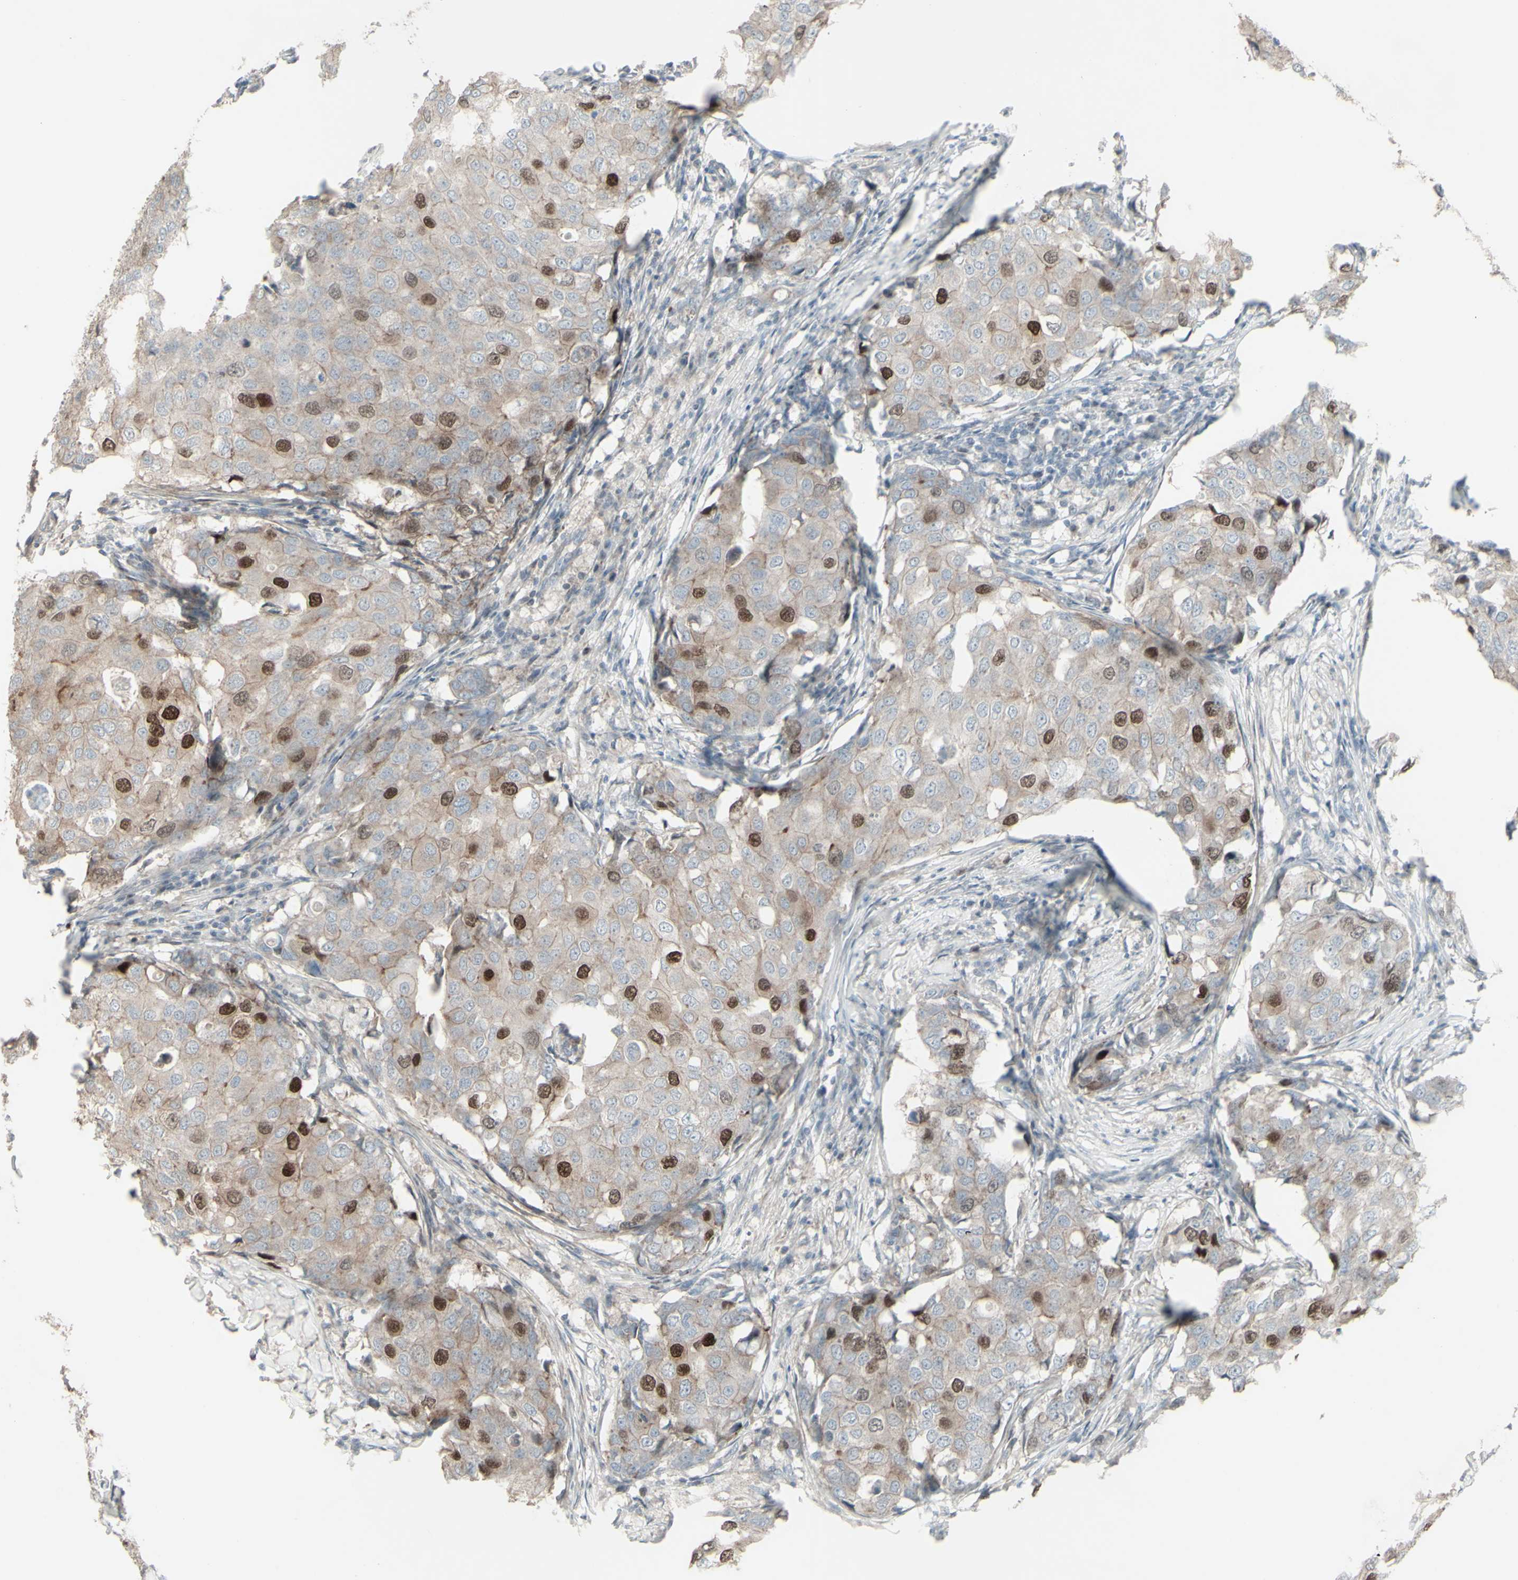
{"staining": {"intensity": "strong", "quantity": "25%-75%", "location": "nuclear"}, "tissue": "breast cancer", "cell_type": "Tumor cells", "image_type": "cancer", "snomed": [{"axis": "morphology", "description": "Duct carcinoma"}, {"axis": "topography", "description": "Breast"}], "caption": "The micrograph displays immunohistochemical staining of breast invasive ductal carcinoma. There is strong nuclear staining is identified in about 25%-75% of tumor cells.", "gene": "GMNN", "patient": {"sex": "female", "age": 27}}